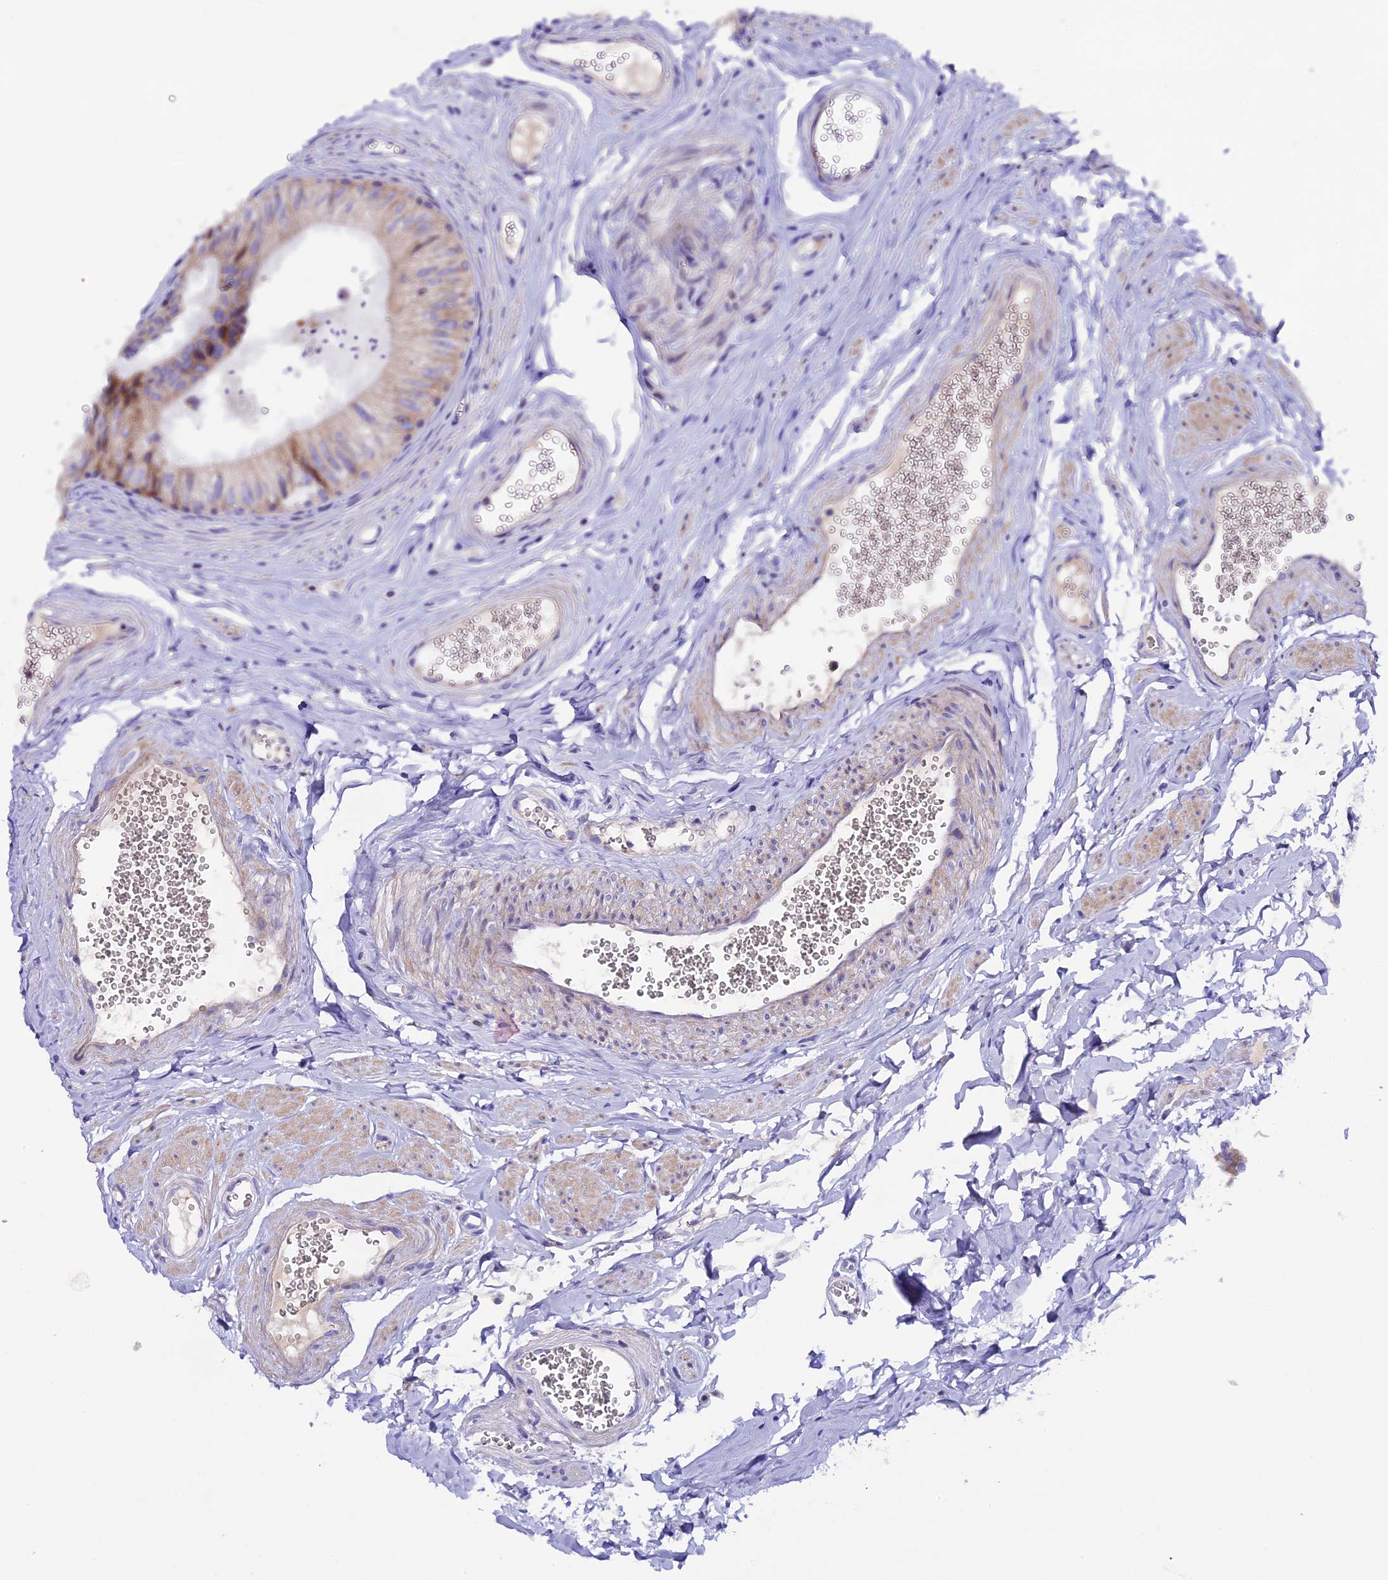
{"staining": {"intensity": "moderate", "quantity": "25%-75%", "location": "cytoplasmic/membranous"}, "tissue": "epididymis", "cell_type": "Glandular cells", "image_type": "normal", "snomed": [{"axis": "morphology", "description": "Normal tissue, NOS"}, {"axis": "topography", "description": "Epididymis"}], "caption": "This photomicrograph displays unremarkable epididymis stained with immunohistochemistry to label a protein in brown. The cytoplasmic/membranous of glandular cells show moderate positivity for the protein. Nuclei are counter-stained blue.", "gene": "PIGU", "patient": {"sex": "male", "age": 36}}